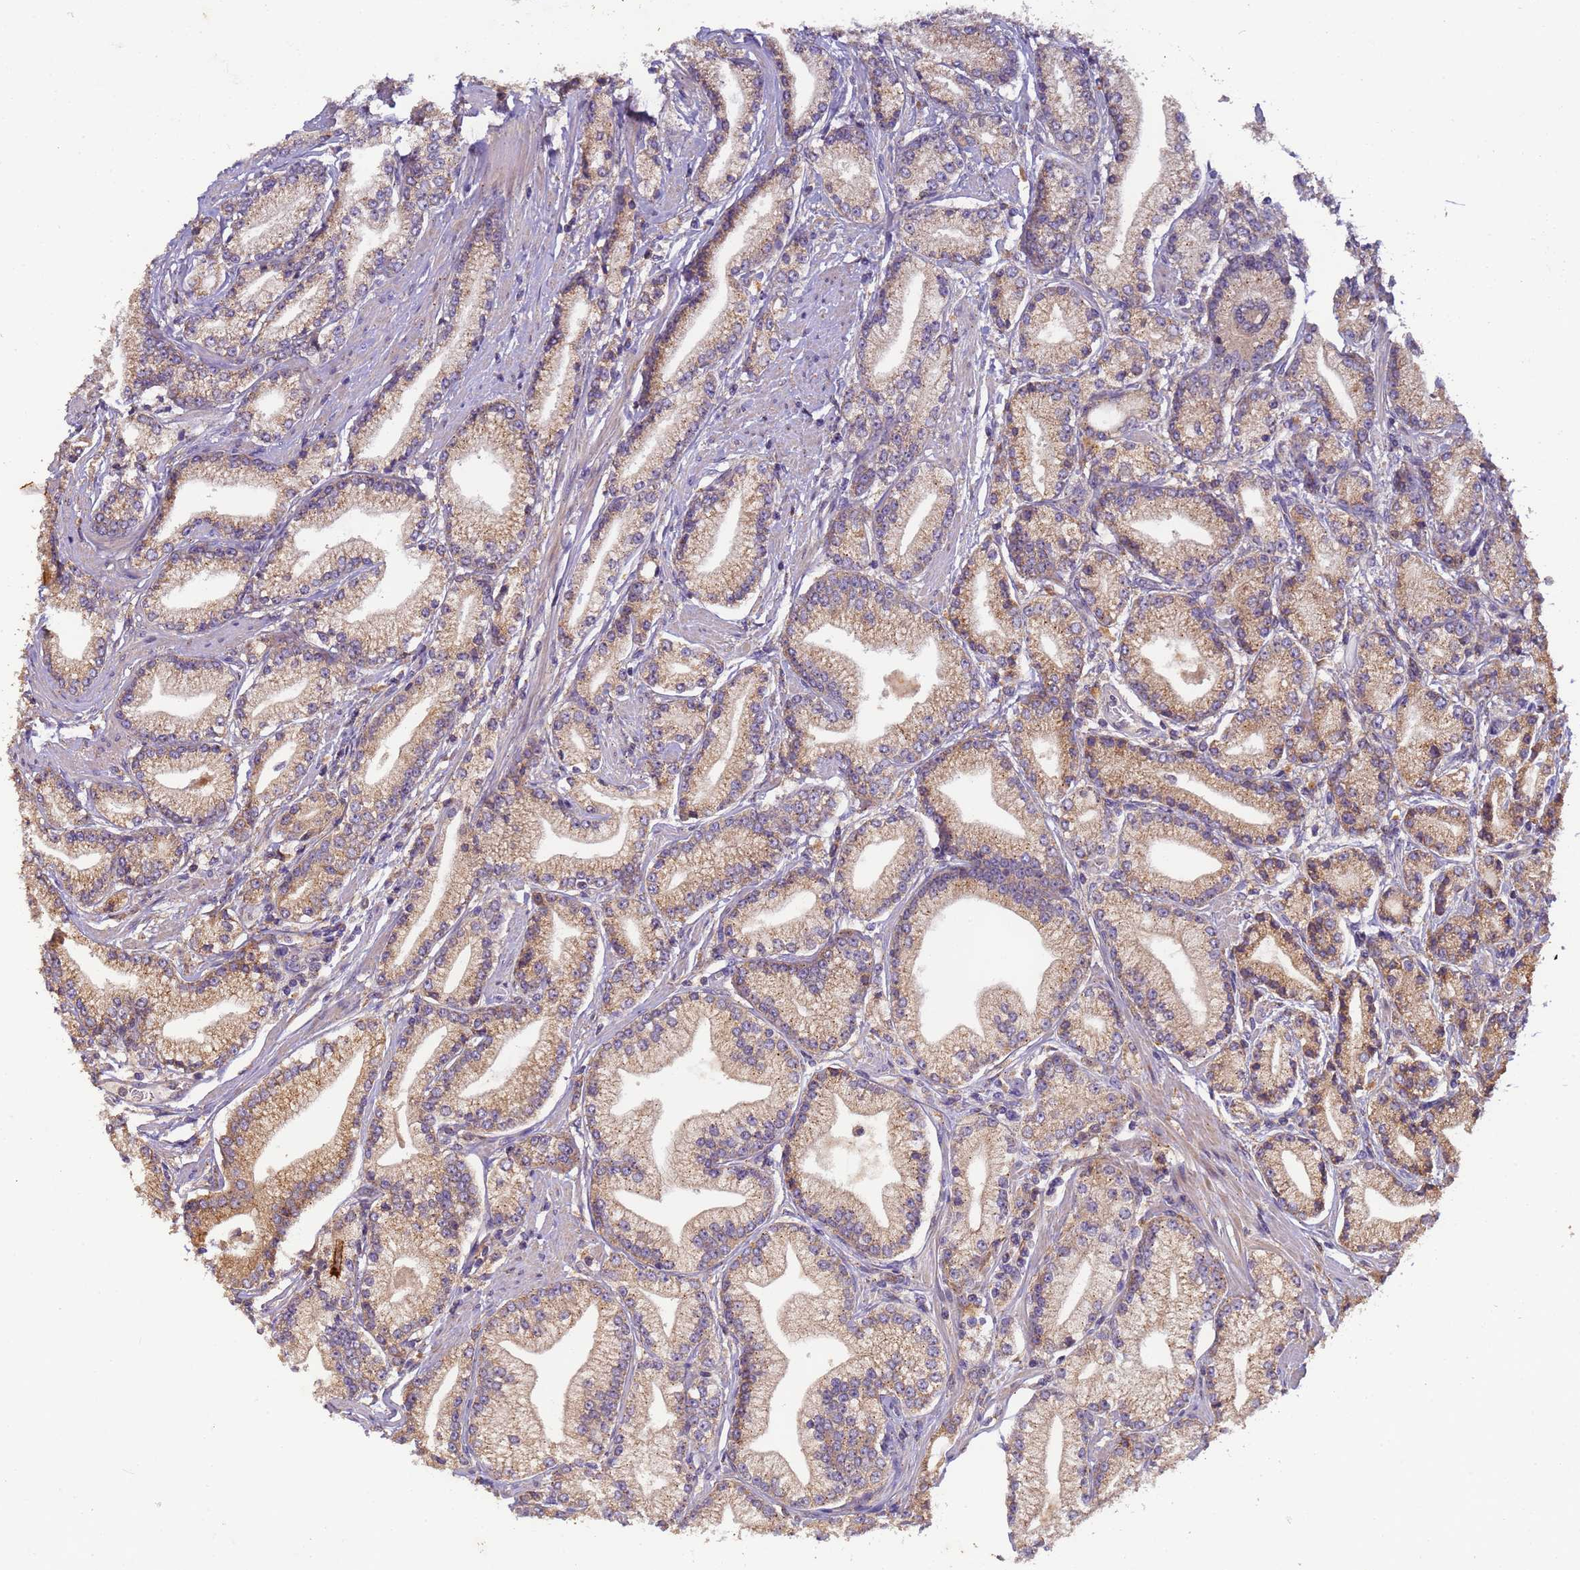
{"staining": {"intensity": "moderate", "quantity": ">75%", "location": "cytoplasmic/membranous"}, "tissue": "prostate cancer", "cell_type": "Tumor cells", "image_type": "cancer", "snomed": [{"axis": "morphology", "description": "Adenocarcinoma, High grade"}, {"axis": "topography", "description": "Prostate"}], "caption": "Prostate cancer stained with a protein marker exhibits moderate staining in tumor cells.", "gene": "TIGAR", "patient": {"sex": "male", "age": 67}}